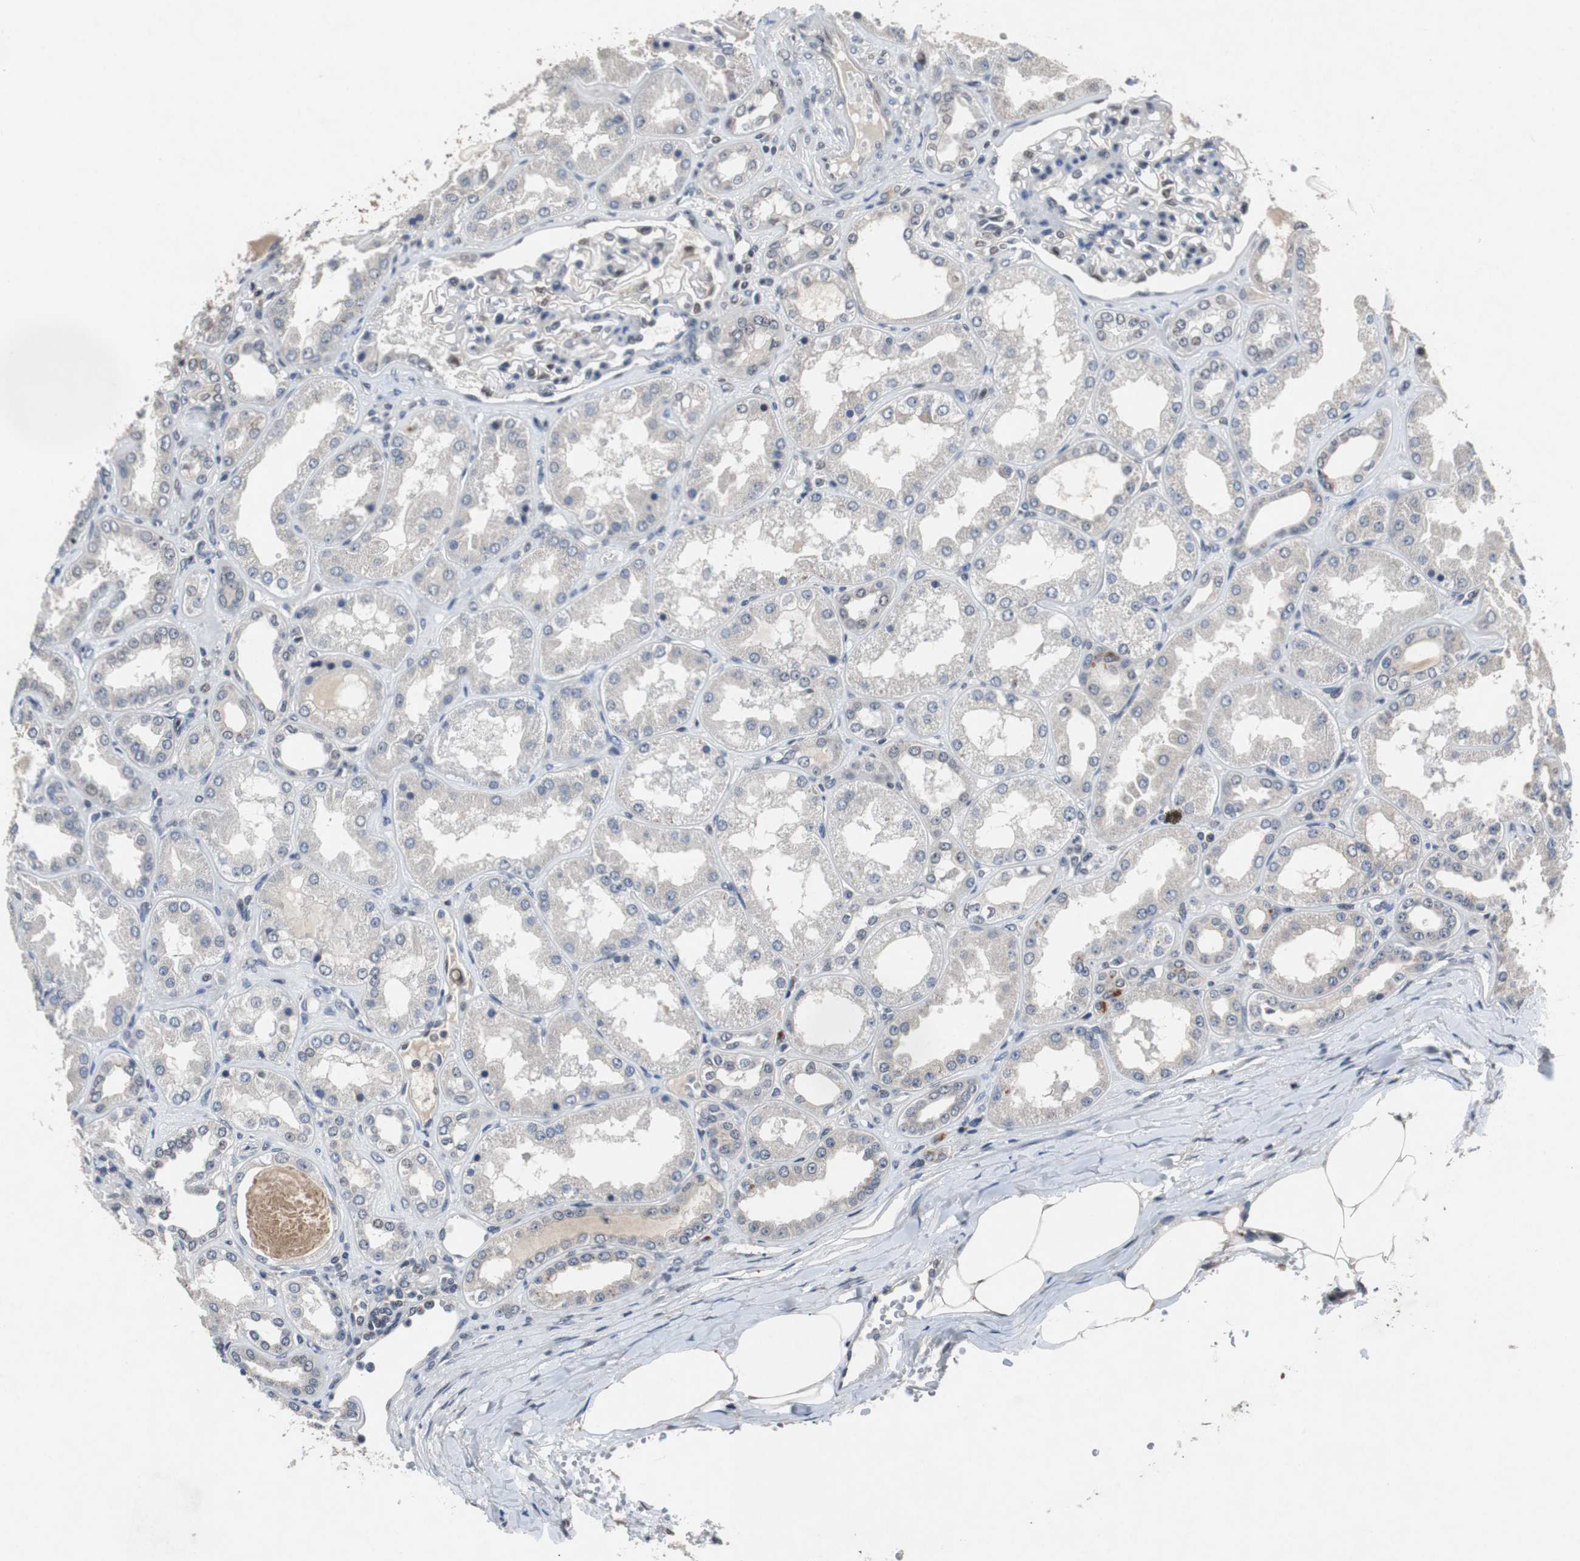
{"staining": {"intensity": "strong", "quantity": "<25%", "location": "nuclear"}, "tissue": "kidney", "cell_type": "Cells in glomeruli", "image_type": "normal", "snomed": [{"axis": "morphology", "description": "Normal tissue, NOS"}, {"axis": "topography", "description": "Kidney"}], "caption": "Benign kidney exhibits strong nuclear expression in about <25% of cells in glomeruli The staining is performed using DAB (3,3'-diaminobenzidine) brown chromogen to label protein expression. The nuclei are counter-stained blue using hematoxylin..", "gene": "TP63", "patient": {"sex": "female", "age": 56}}